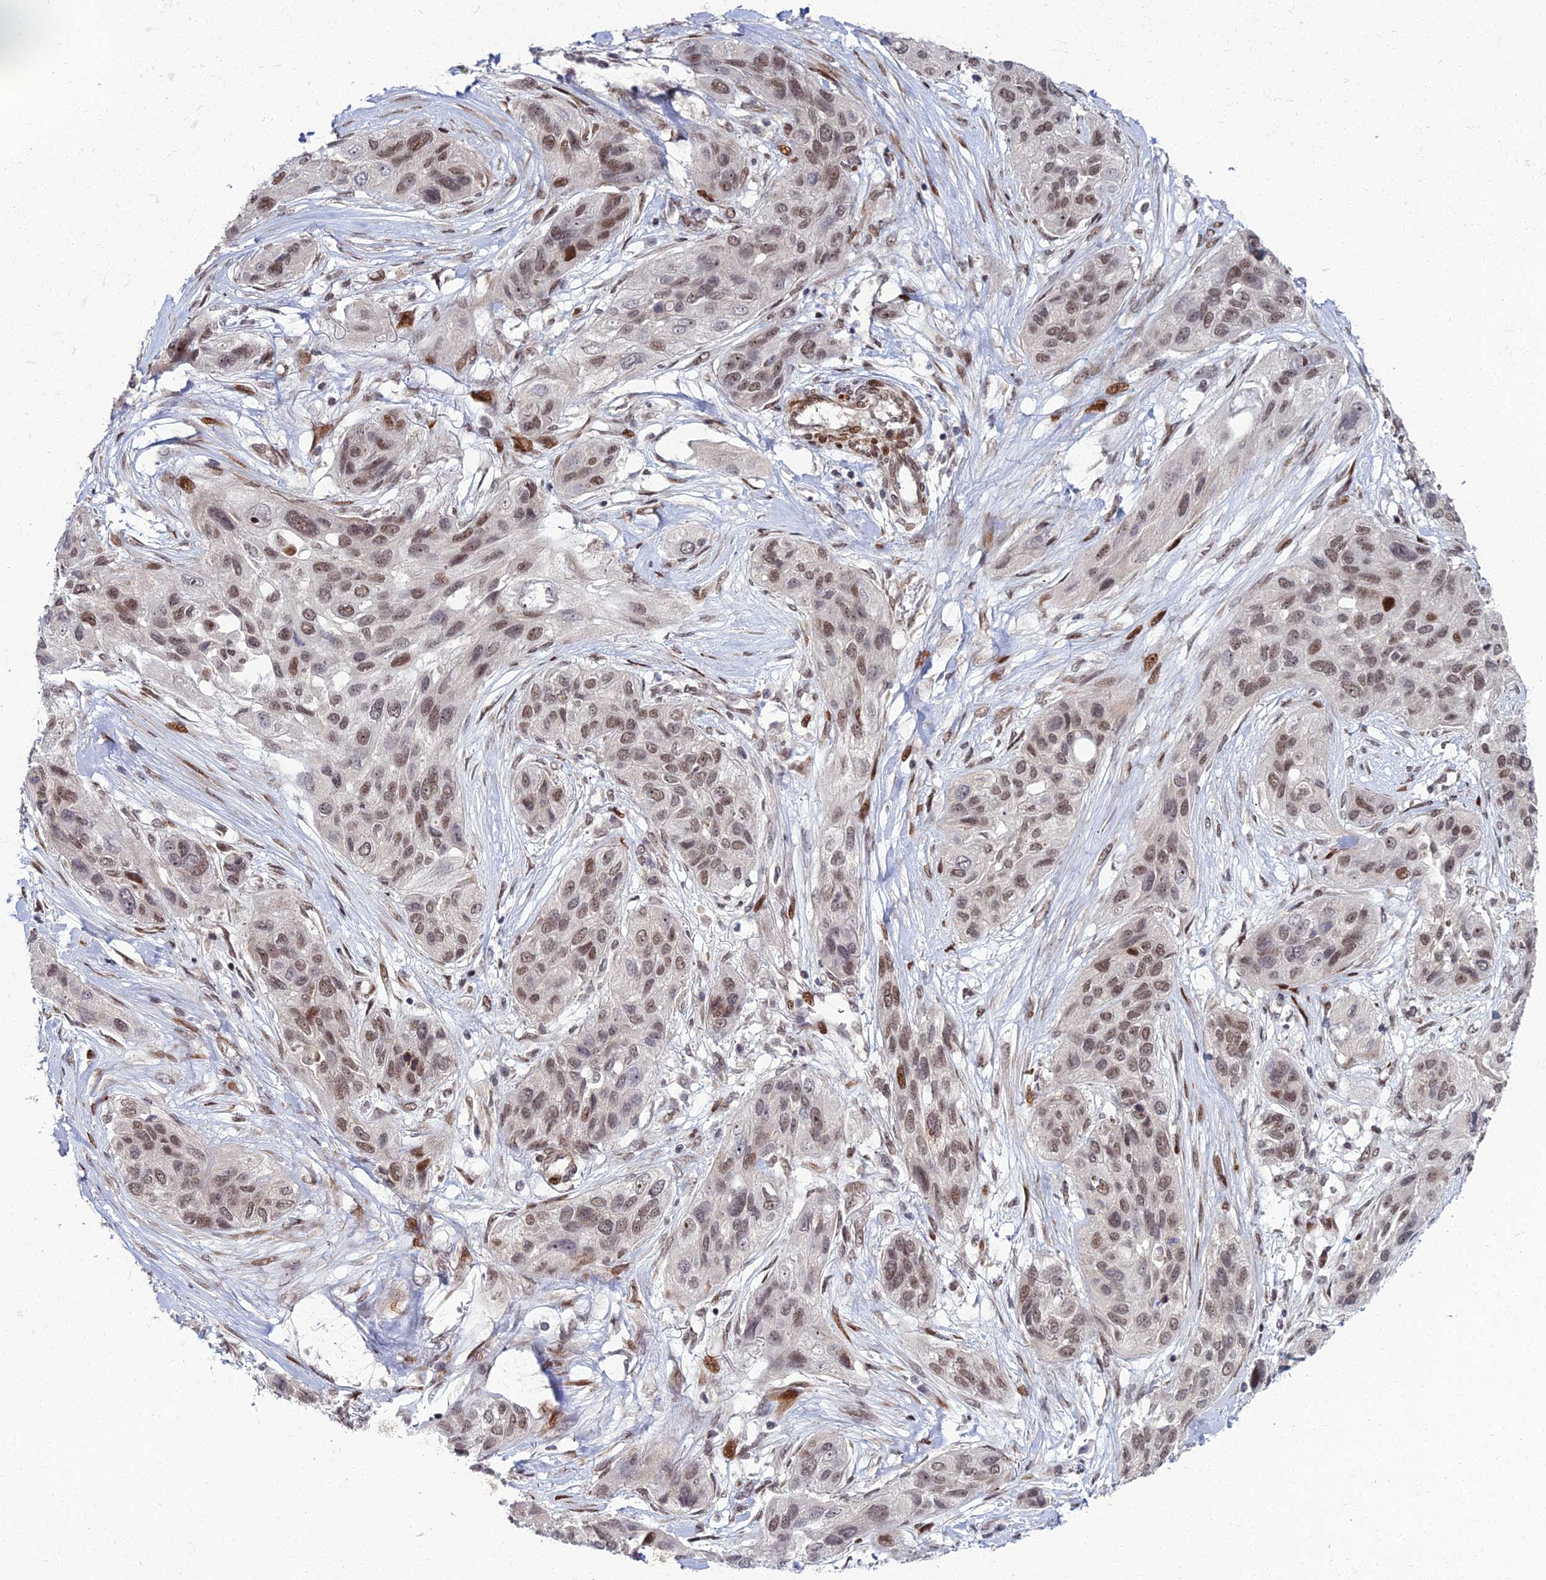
{"staining": {"intensity": "weak", "quantity": ">75%", "location": "nuclear"}, "tissue": "lung cancer", "cell_type": "Tumor cells", "image_type": "cancer", "snomed": [{"axis": "morphology", "description": "Squamous cell carcinoma, NOS"}, {"axis": "topography", "description": "Lung"}], "caption": "High-magnification brightfield microscopy of lung cancer stained with DAB (brown) and counterstained with hematoxylin (blue). tumor cells exhibit weak nuclear staining is appreciated in about>75% of cells.", "gene": "ZNF668", "patient": {"sex": "female", "age": 70}}